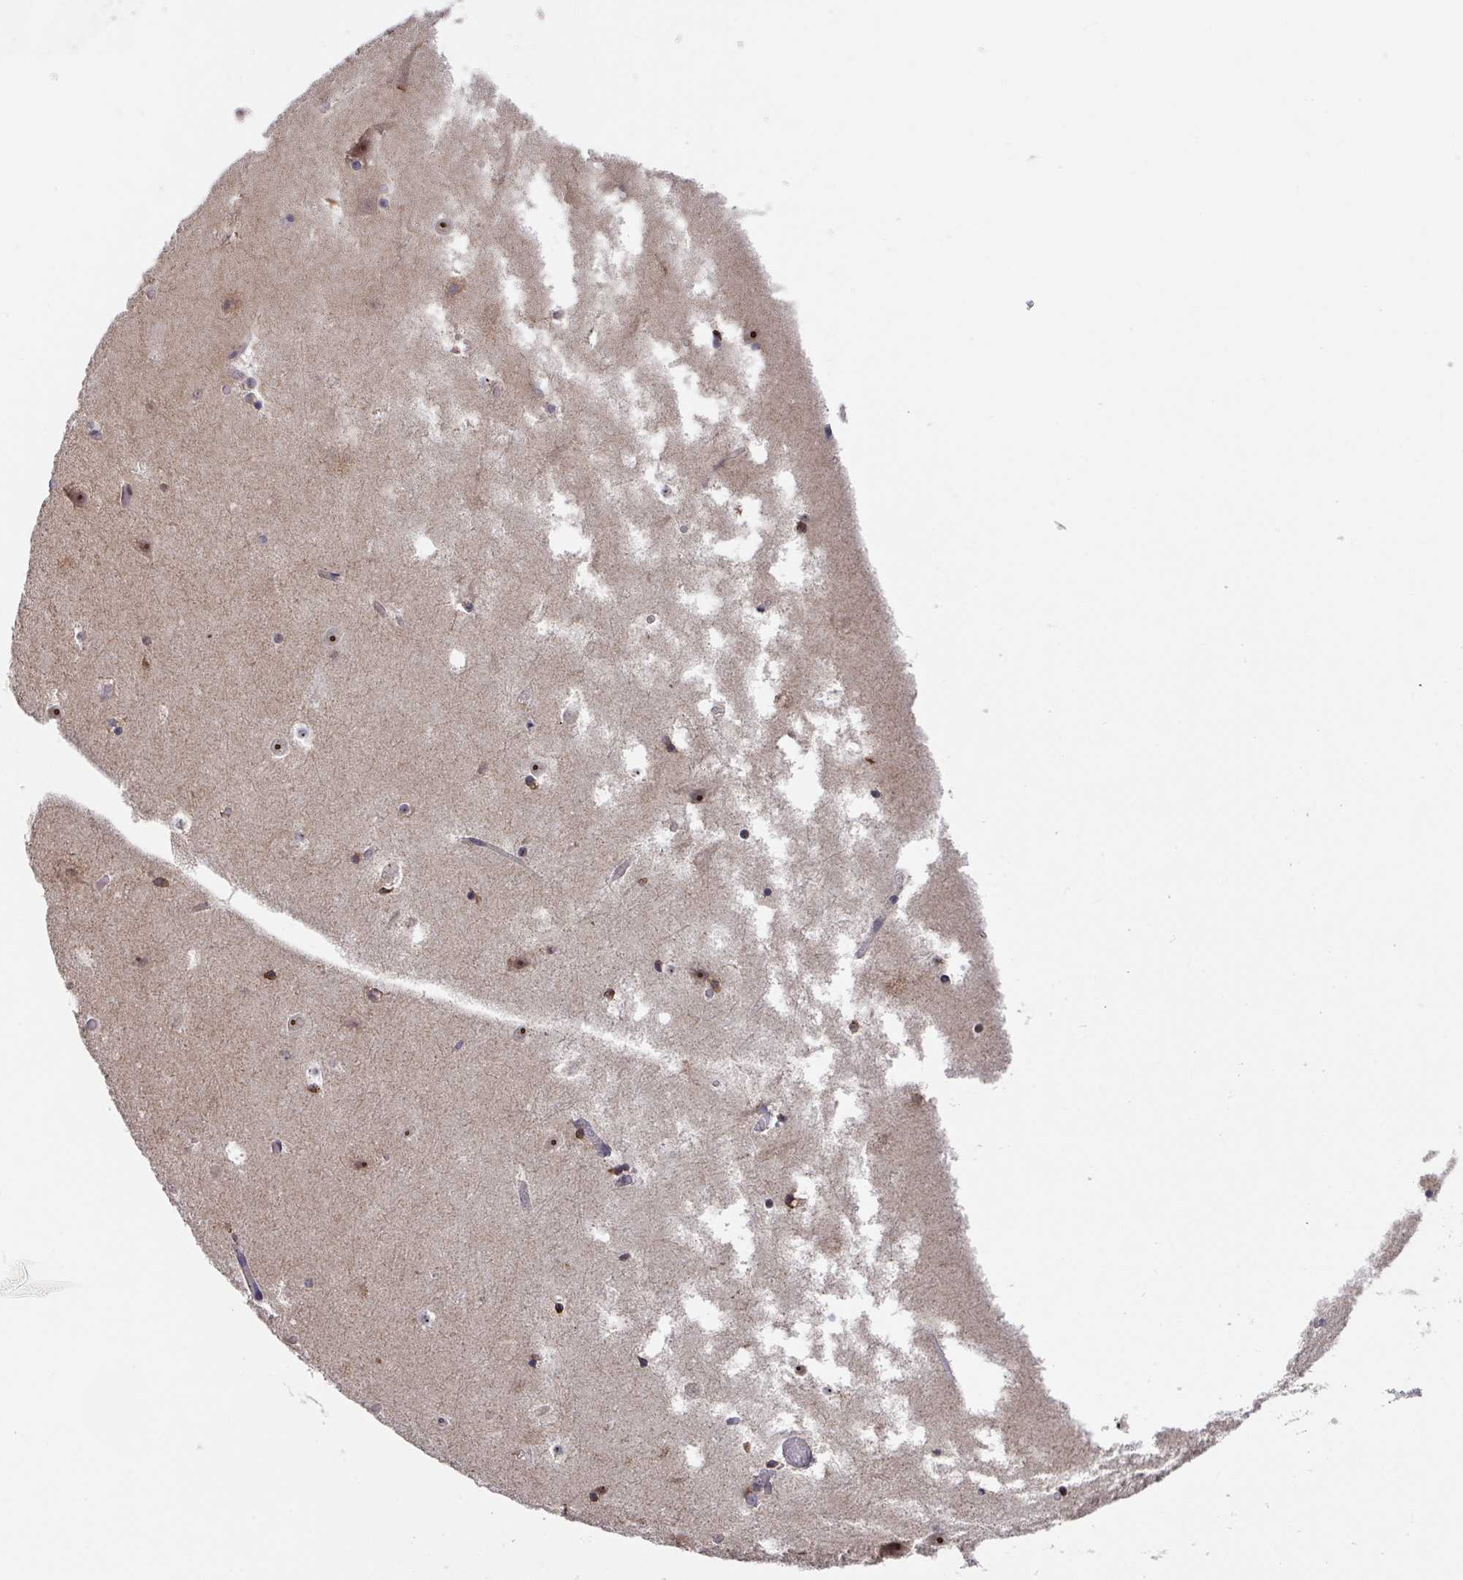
{"staining": {"intensity": "negative", "quantity": "none", "location": "none"}, "tissue": "hippocampus", "cell_type": "Glial cells", "image_type": "normal", "snomed": [{"axis": "morphology", "description": "Normal tissue, NOS"}, {"axis": "topography", "description": "Hippocampus"}], "caption": "DAB (3,3'-diaminobenzidine) immunohistochemical staining of benign human hippocampus shows no significant staining in glial cells.", "gene": "ZNF654", "patient": {"sex": "female", "age": 52}}